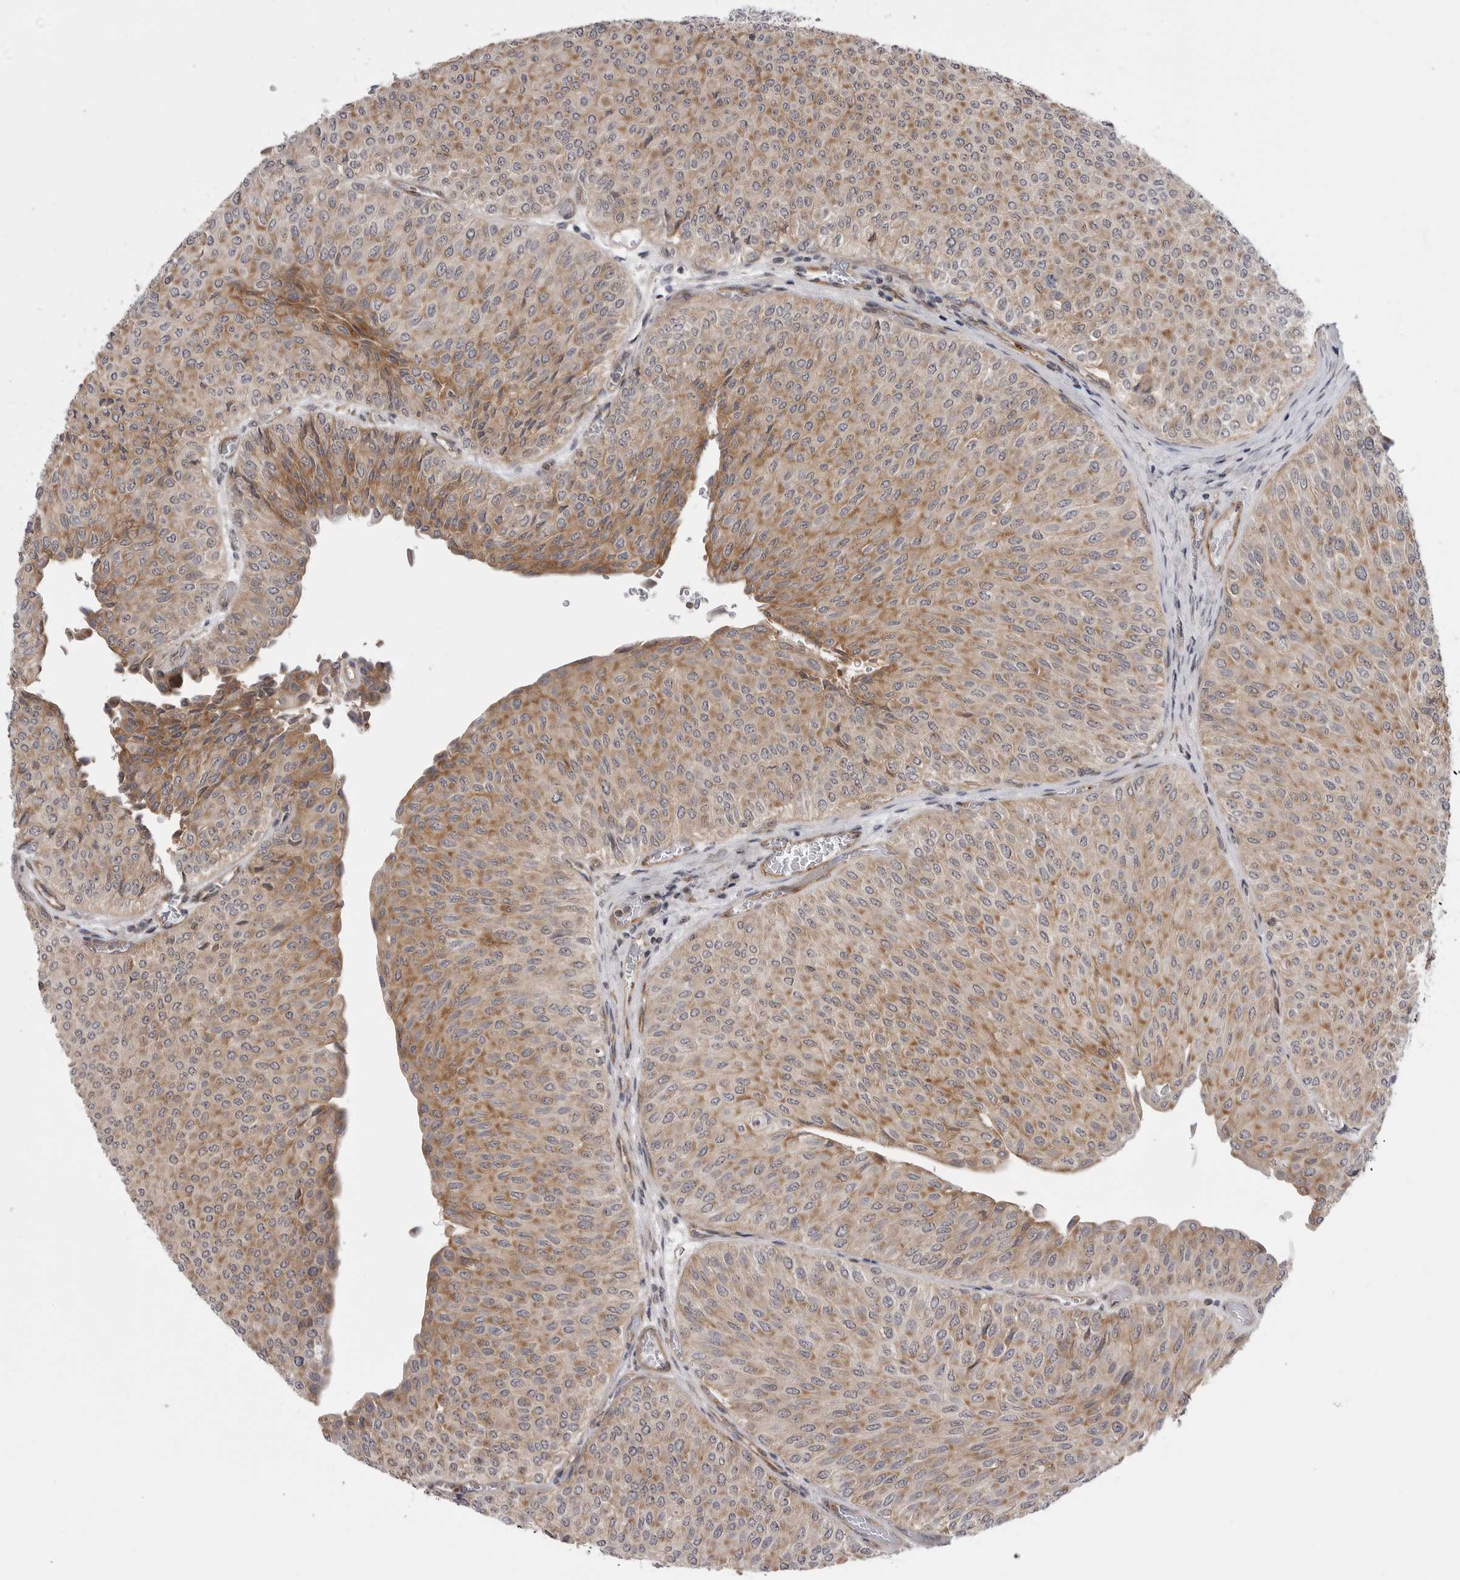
{"staining": {"intensity": "moderate", "quantity": ">75%", "location": "cytoplasmic/membranous"}, "tissue": "urothelial cancer", "cell_type": "Tumor cells", "image_type": "cancer", "snomed": [{"axis": "morphology", "description": "Urothelial carcinoma, Low grade"}, {"axis": "topography", "description": "Urinary bladder"}], "caption": "Approximately >75% of tumor cells in urothelial carcinoma (low-grade) display moderate cytoplasmic/membranous protein staining as visualized by brown immunohistochemical staining.", "gene": "SCP2", "patient": {"sex": "male", "age": 78}}